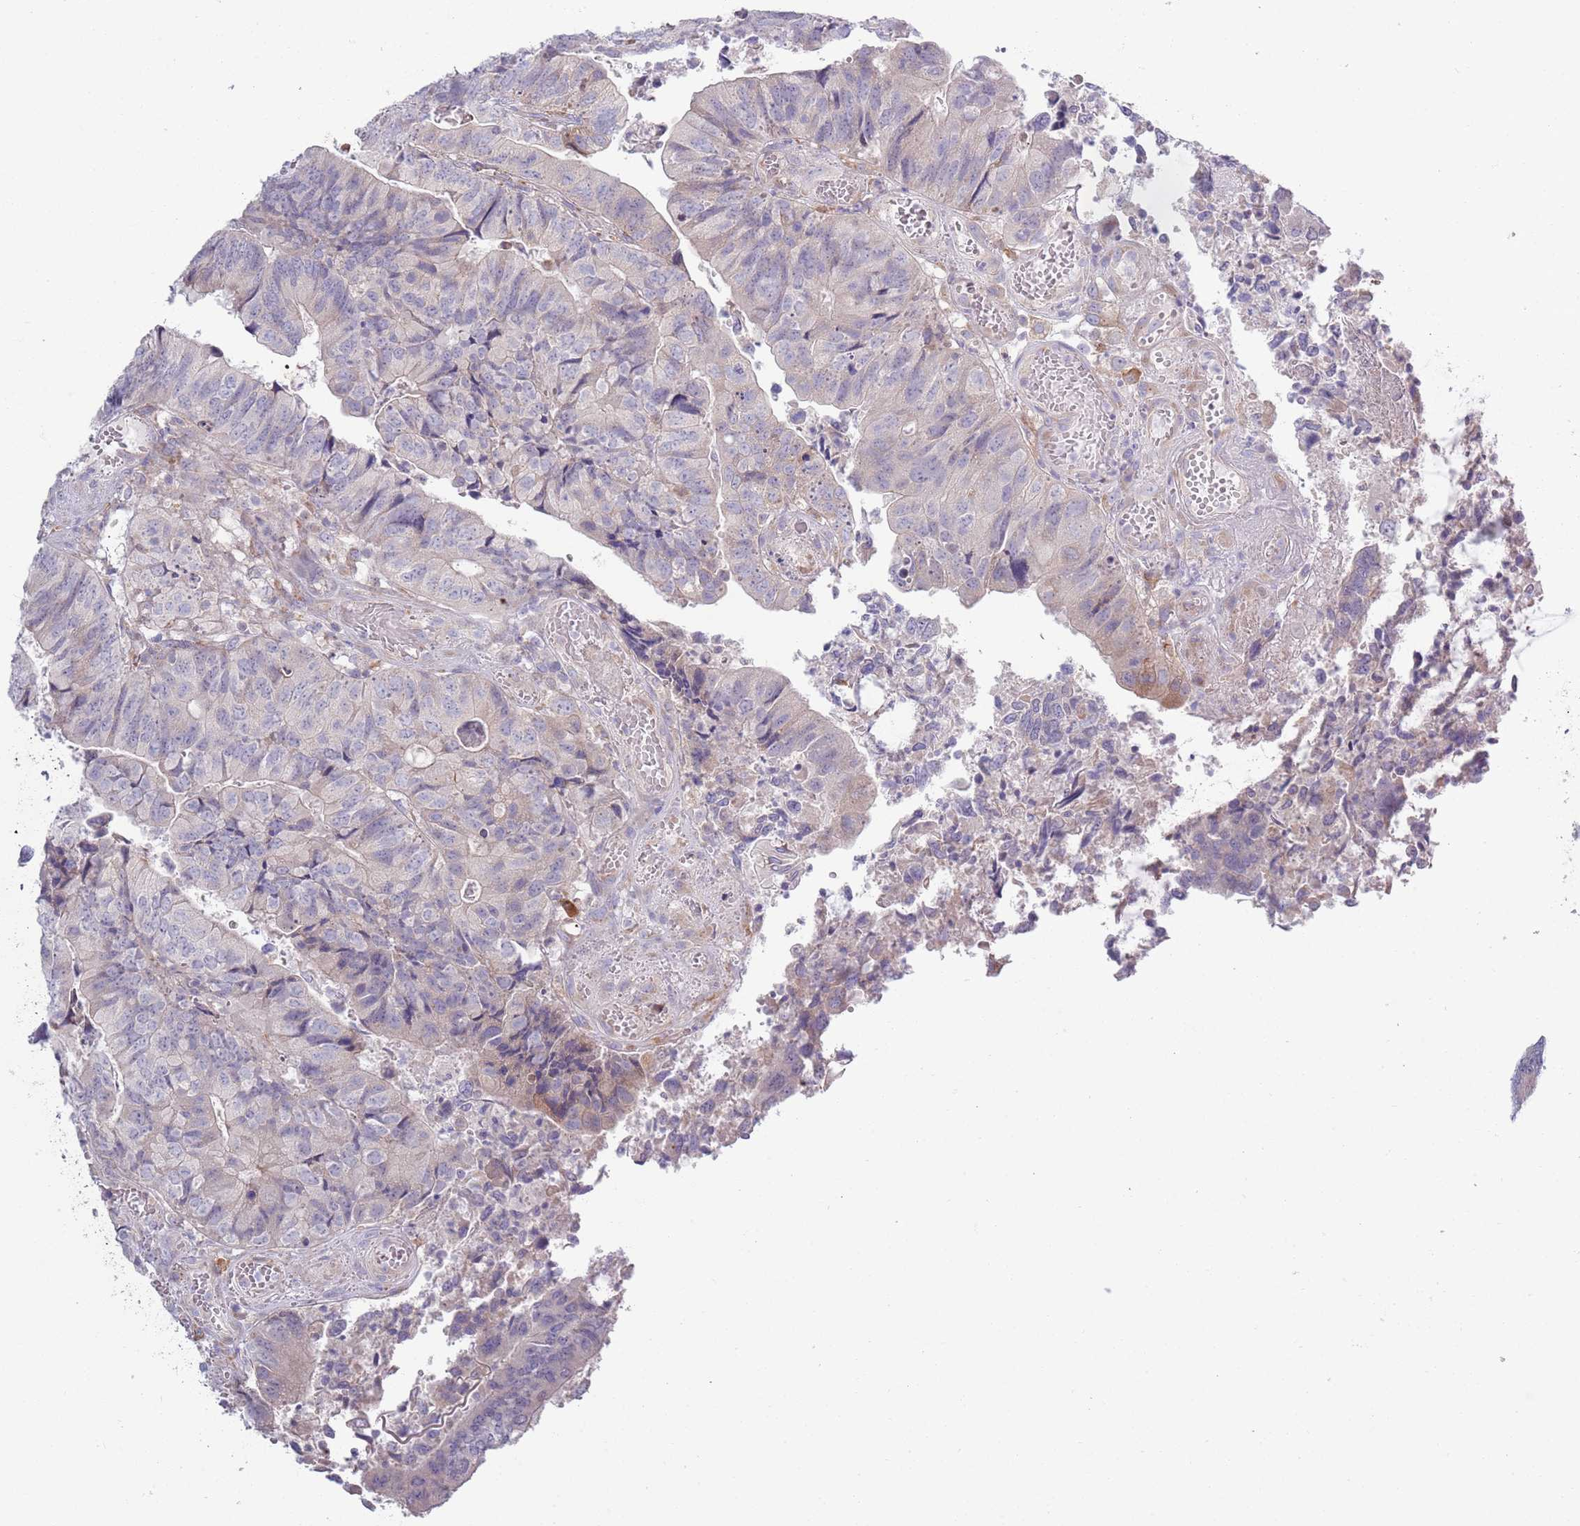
{"staining": {"intensity": "negative", "quantity": "none", "location": "none"}, "tissue": "colorectal cancer", "cell_type": "Tumor cells", "image_type": "cancer", "snomed": [{"axis": "morphology", "description": "Adenocarcinoma, NOS"}, {"axis": "topography", "description": "Colon"}], "caption": "This is an IHC photomicrograph of human colorectal adenocarcinoma. There is no staining in tumor cells.", "gene": "LTB", "patient": {"sex": "female", "age": 67}}